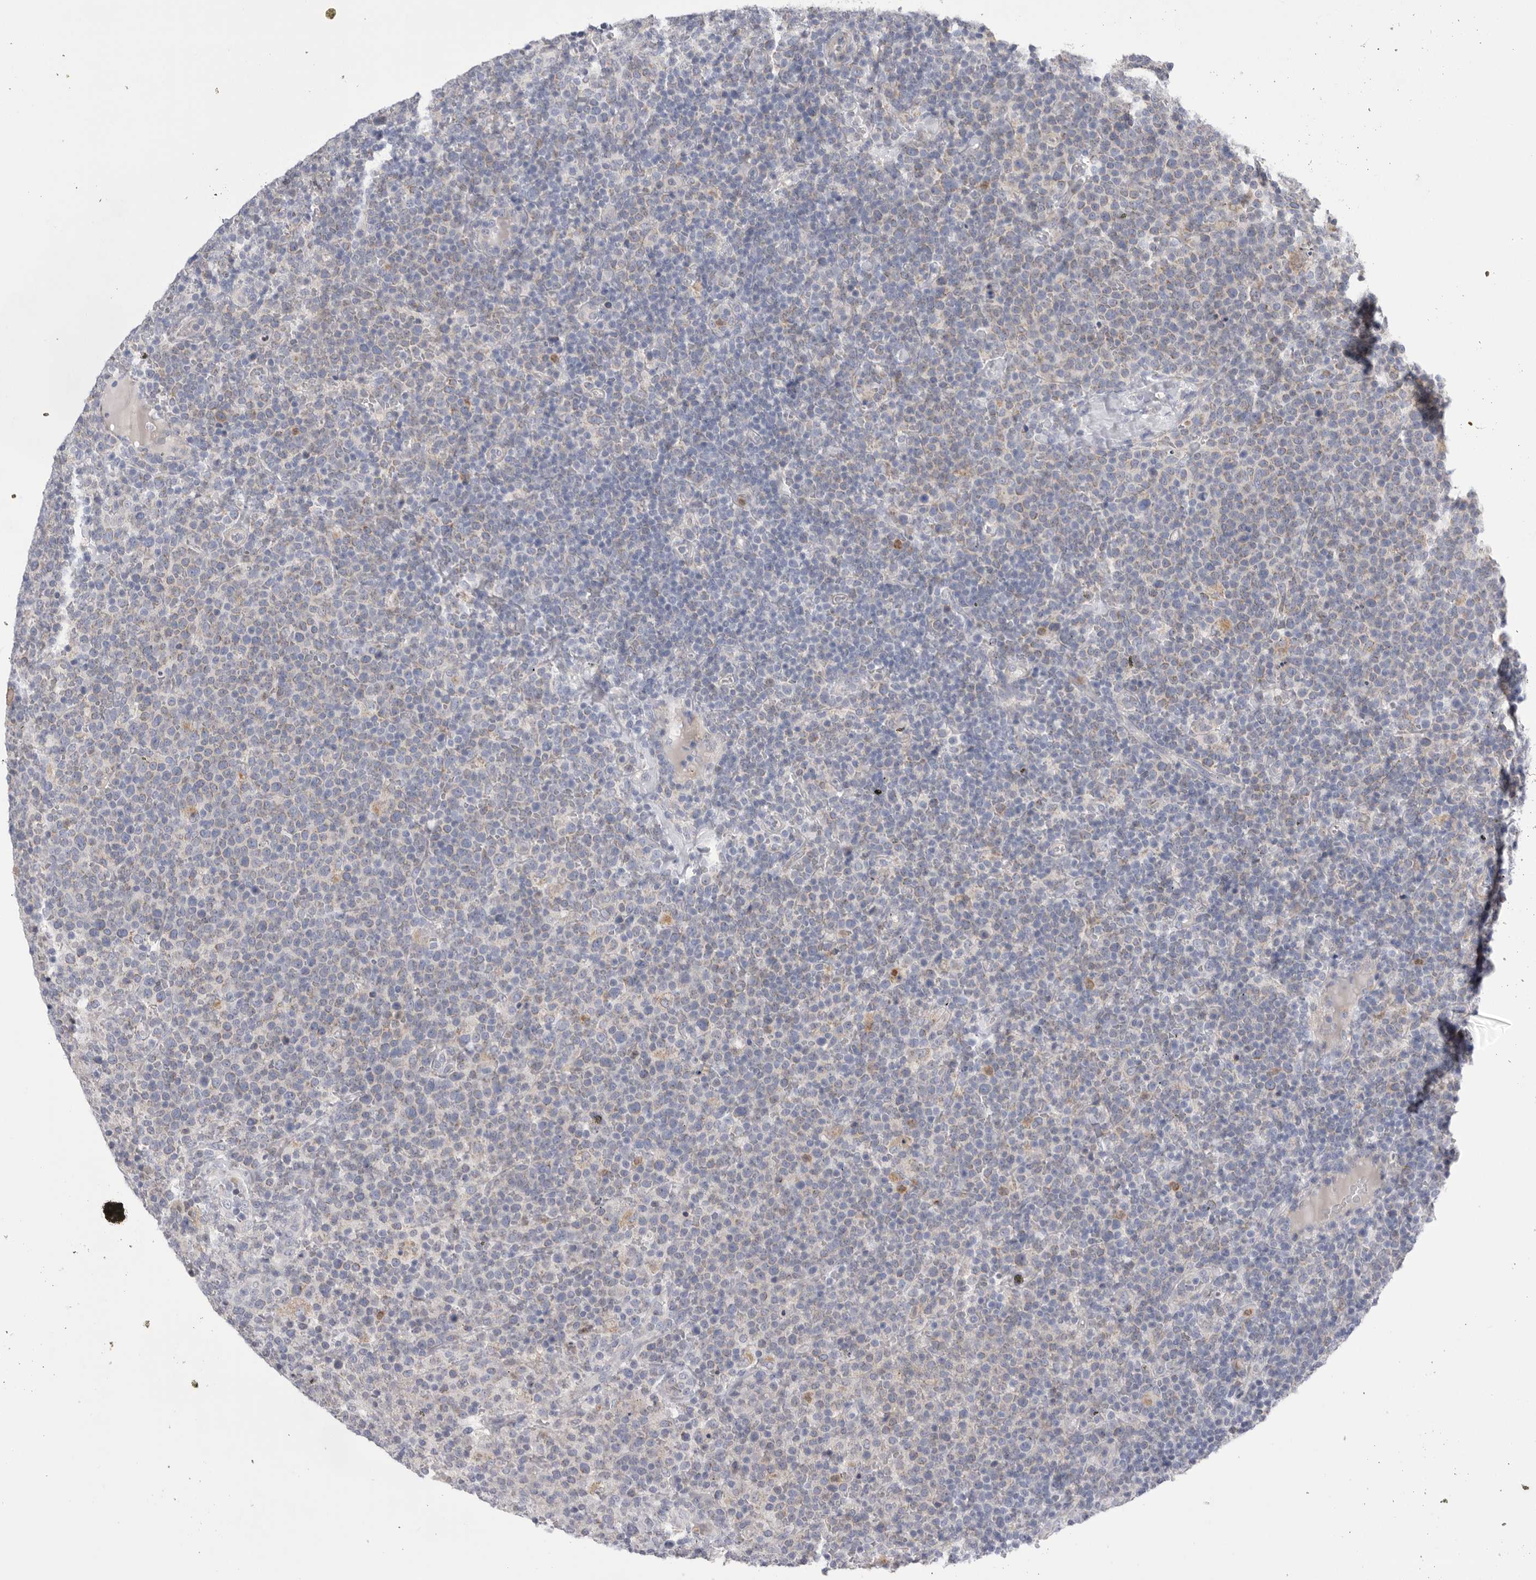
{"staining": {"intensity": "weak", "quantity": "<25%", "location": "cytoplasmic/membranous"}, "tissue": "lymphoma", "cell_type": "Tumor cells", "image_type": "cancer", "snomed": [{"axis": "morphology", "description": "Malignant lymphoma, non-Hodgkin's type, High grade"}, {"axis": "topography", "description": "Lymph node"}], "caption": "Immunohistochemistry (IHC) image of neoplastic tissue: malignant lymphoma, non-Hodgkin's type (high-grade) stained with DAB exhibits no significant protein expression in tumor cells. The staining was performed using DAB (3,3'-diaminobenzidine) to visualize the protein expression in brown, while the nuclei were stained in blue with hematoxylin (Magnification: 20x).", "gene": "CCDC126", "patient": {"sex": "male", "age": 61}}